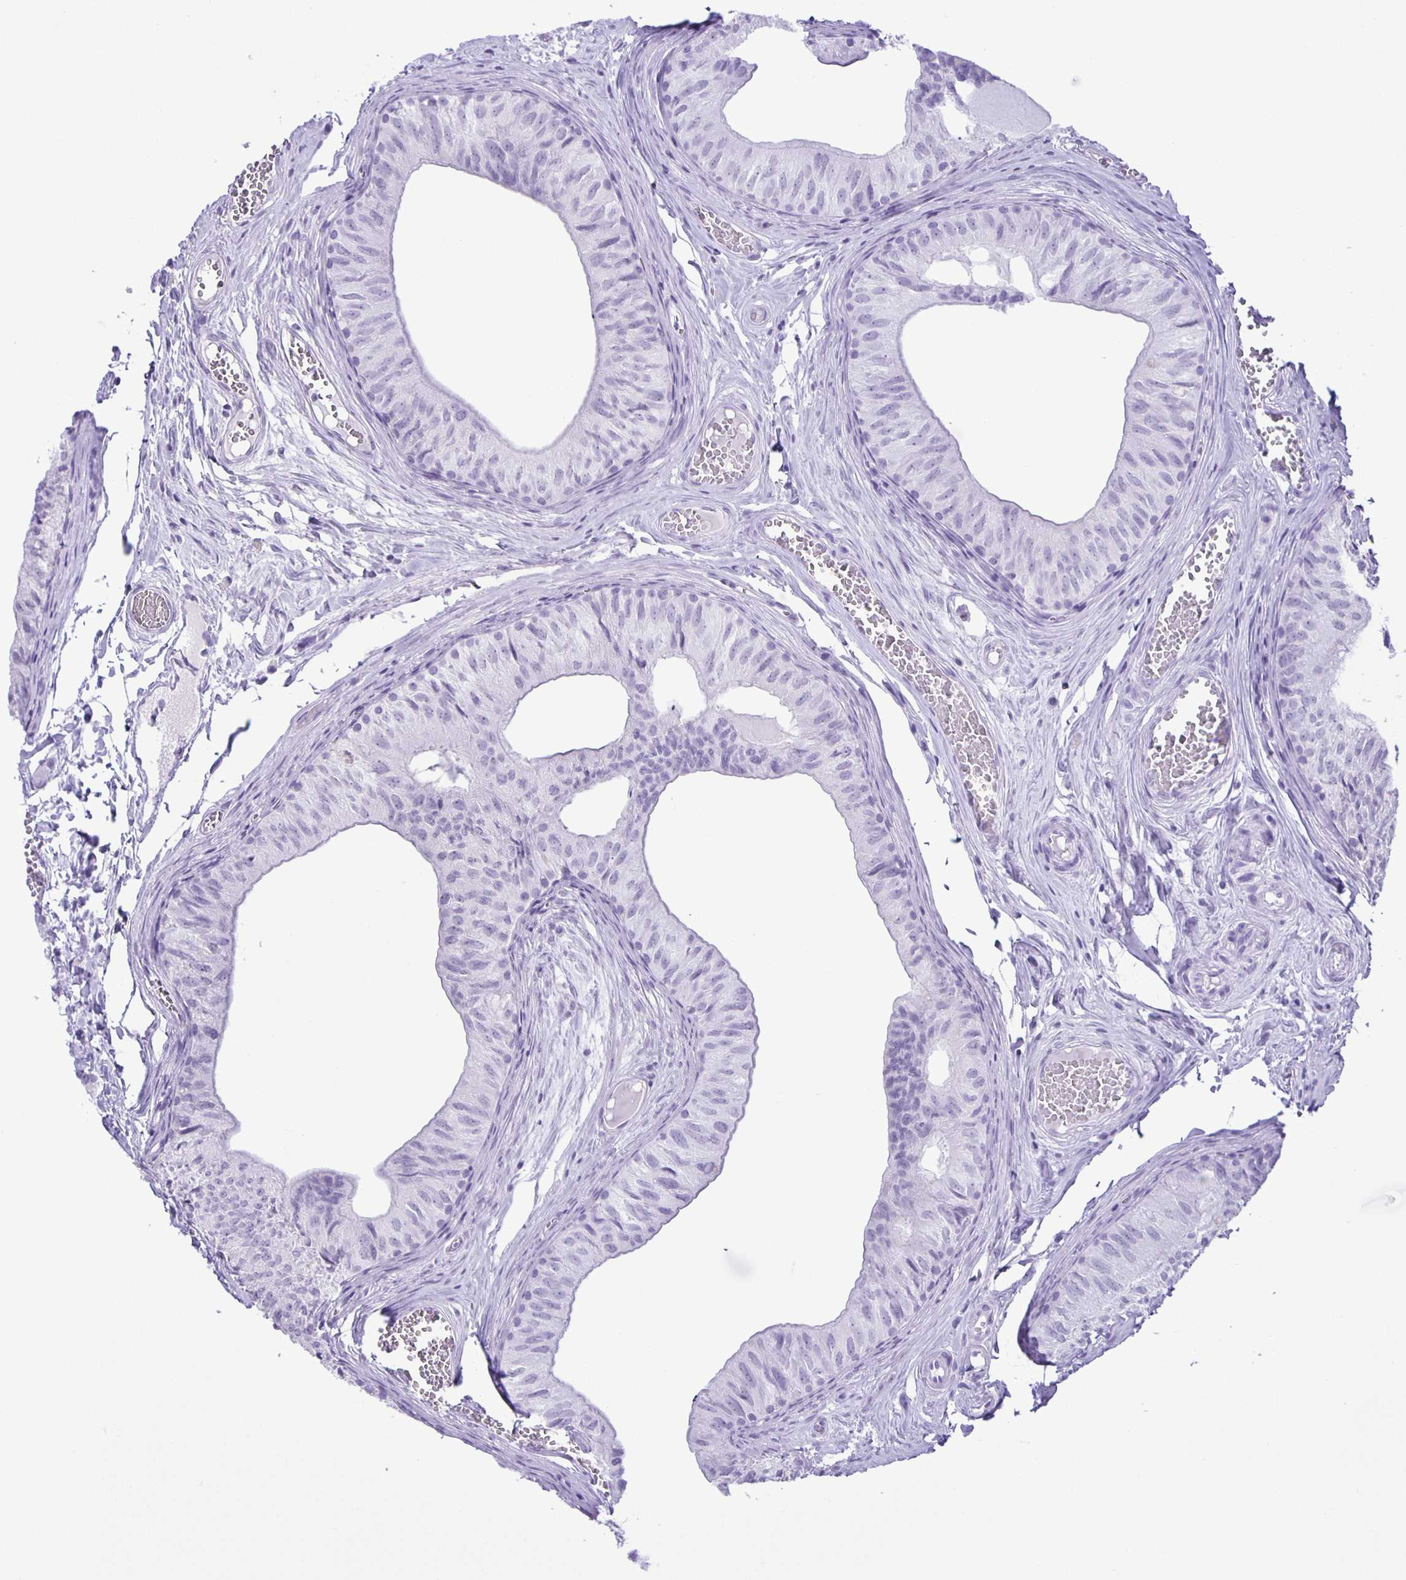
{"staining": {"intensity": "negative", "quantity": "none", "location": "none"}, "tissue": "epididymis", "cell_type": "Glandular cells", "image_type": "normal", "snomed": [{"axis": "morphology", "description": "Normal tissue, NOS"}, {"axis": "topography", "description": "Epididymis"}], "caption": "Immunohistochemical staining of normal human epididymis exhibits no significant staining in glandular cells. (Immunohistochemistry, brightfield microscopy, high magnification).", "gene": "EZHIP", "patient": {"sex": "male", "age": 25}}